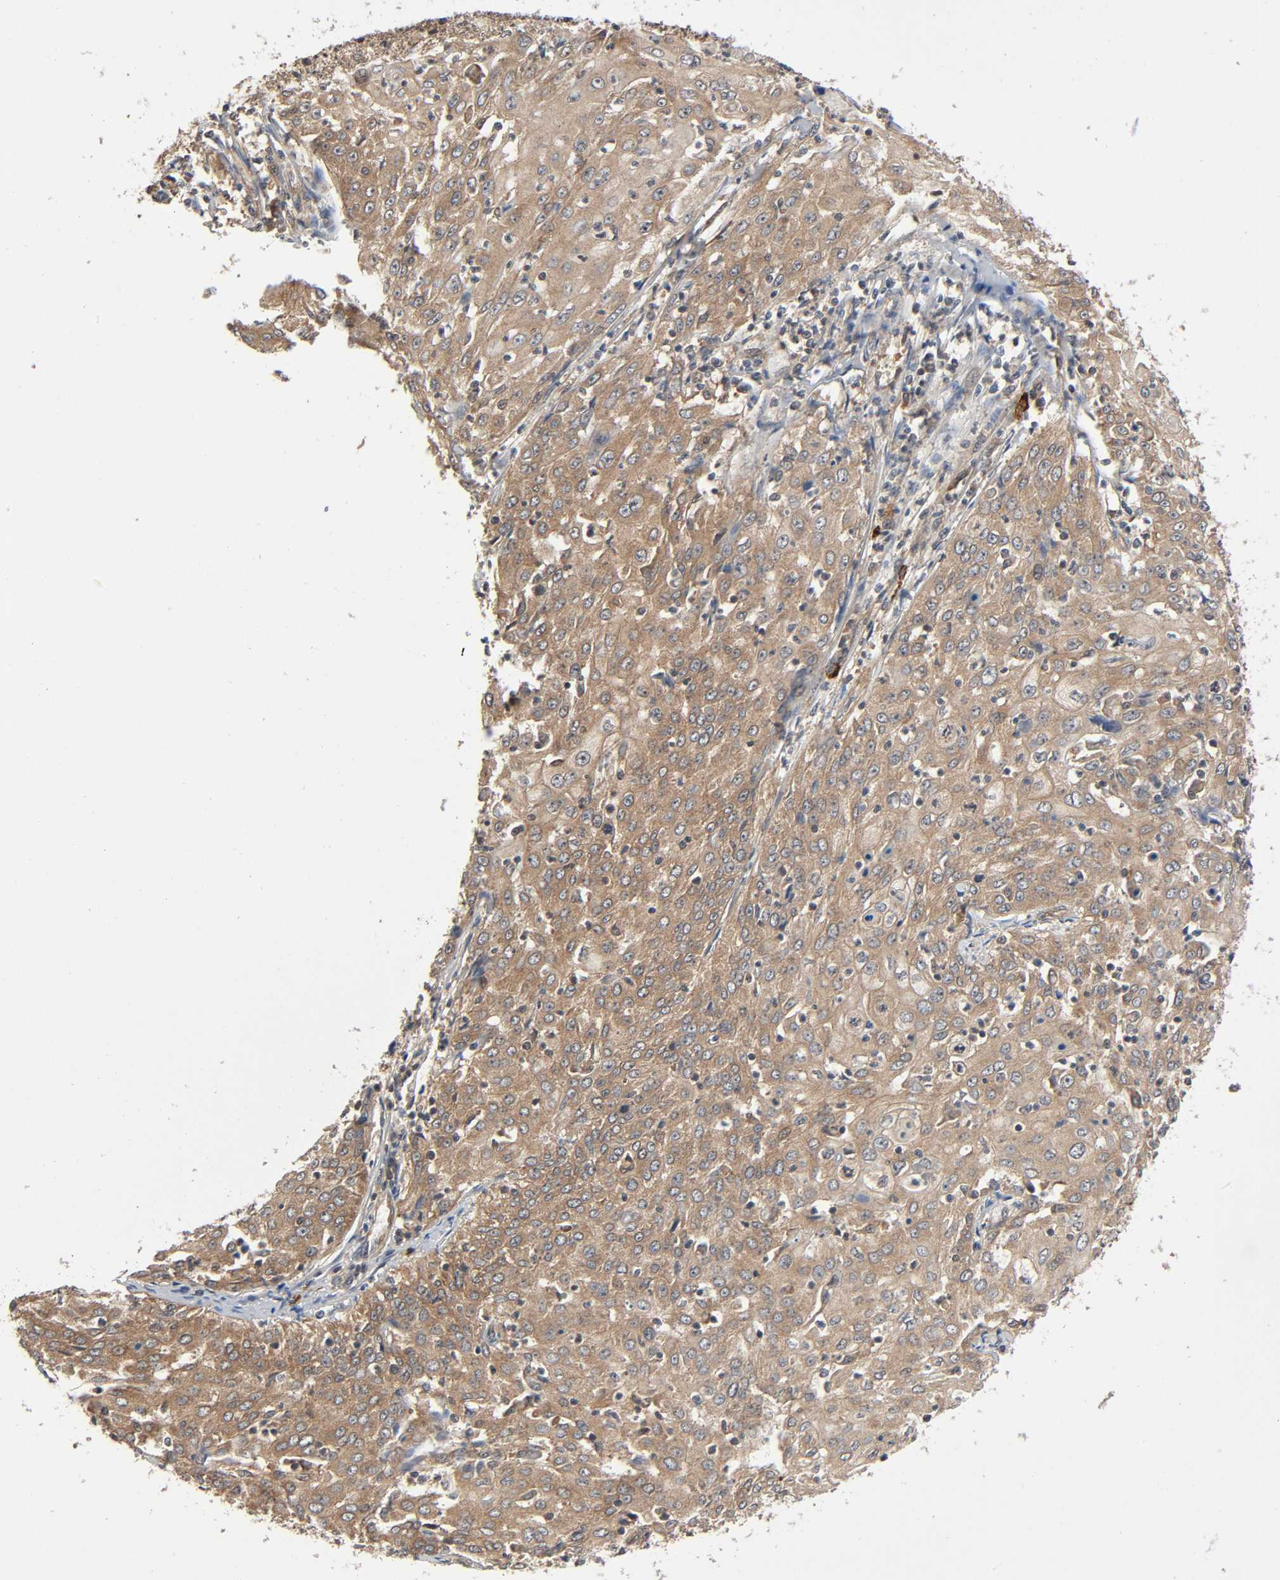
{"staining": {"intensity": "moderate", "quantity": ">75%", "location": "cytoplasmic/membranous"}, "tissue": "cervical cancer", "cell_type": "Tumor cells", "image_type": "cancer", "snomed": [{"axis": "morphology", "description": "Squamous cell carcinoma, NOS"}, {"axis": "topography", "description": "Cervix"}], "caption": "Moderate cytoplasmic/membranous expression for a protein is appreciated in approximately >75% of tumor cells of cervical cancer (squamous cell carcinoma) using IHC.", "gene": "PPP2R1B", "patient": {"sex": "female", "age": 39}}